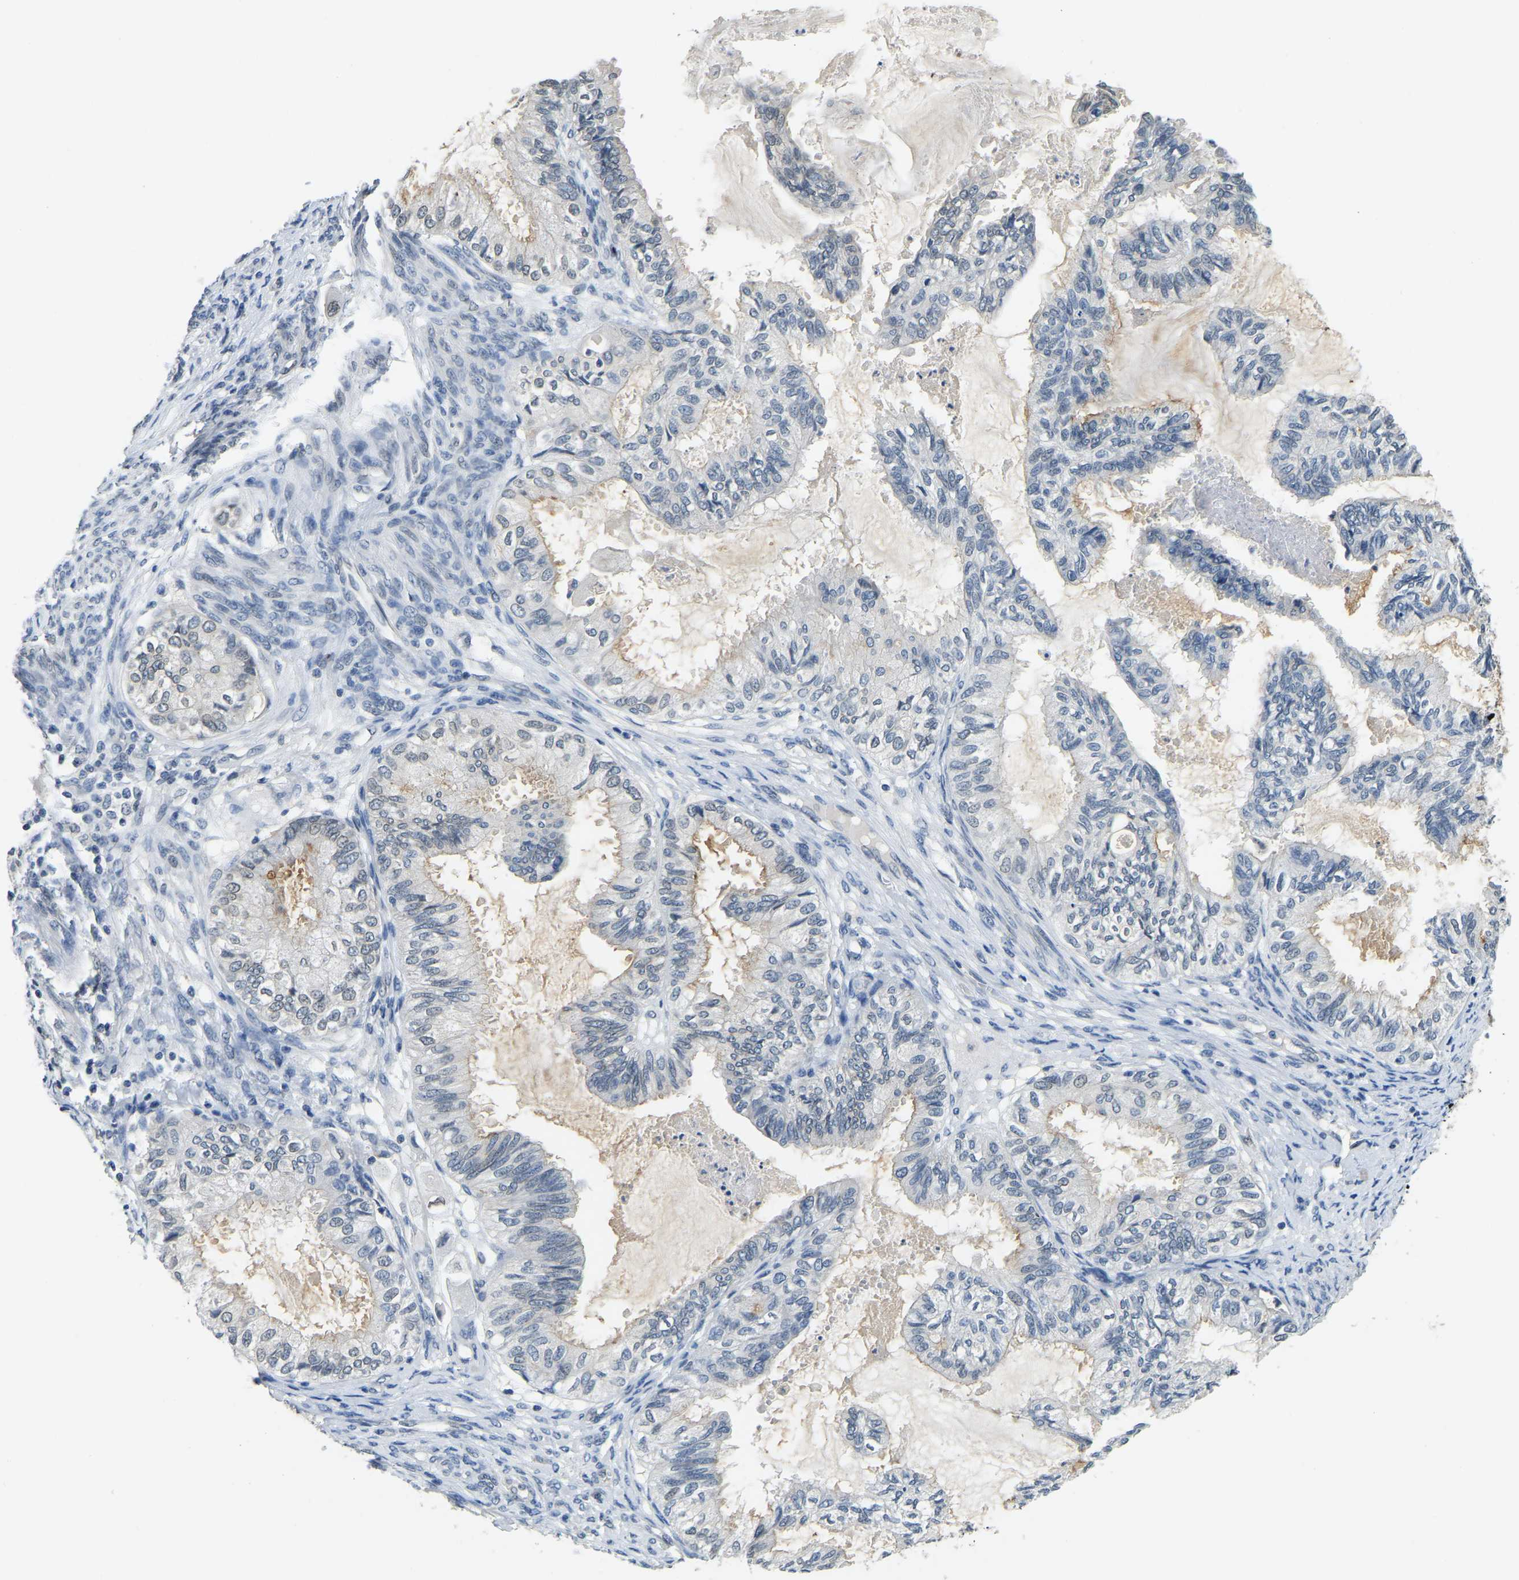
{"staining": {"intensity": "weak", "quantity": "<25%", "location": "cytoplasmic/membranous,nuclear"}, "tissue": "cervical cancer", "cell_type": "Tumor cells", "image_type": "cancer", "snomed": [{"axis": "morphology", "description": "Normal tissue, NOS"}, {"axis": "morphology", "description": "Adenocarcinoma, NOS"}, {"axis": "topography", "description": "Cervix"}, {"axis": "topography", "description": "Endometrium"}], "caption": "Tumor cells show no significant positivity in adenocarcinoma (cervical). Nuclei are stained in blue.", "gene": "RANBP2", "patient": {"sex": "female", "age": 86}}